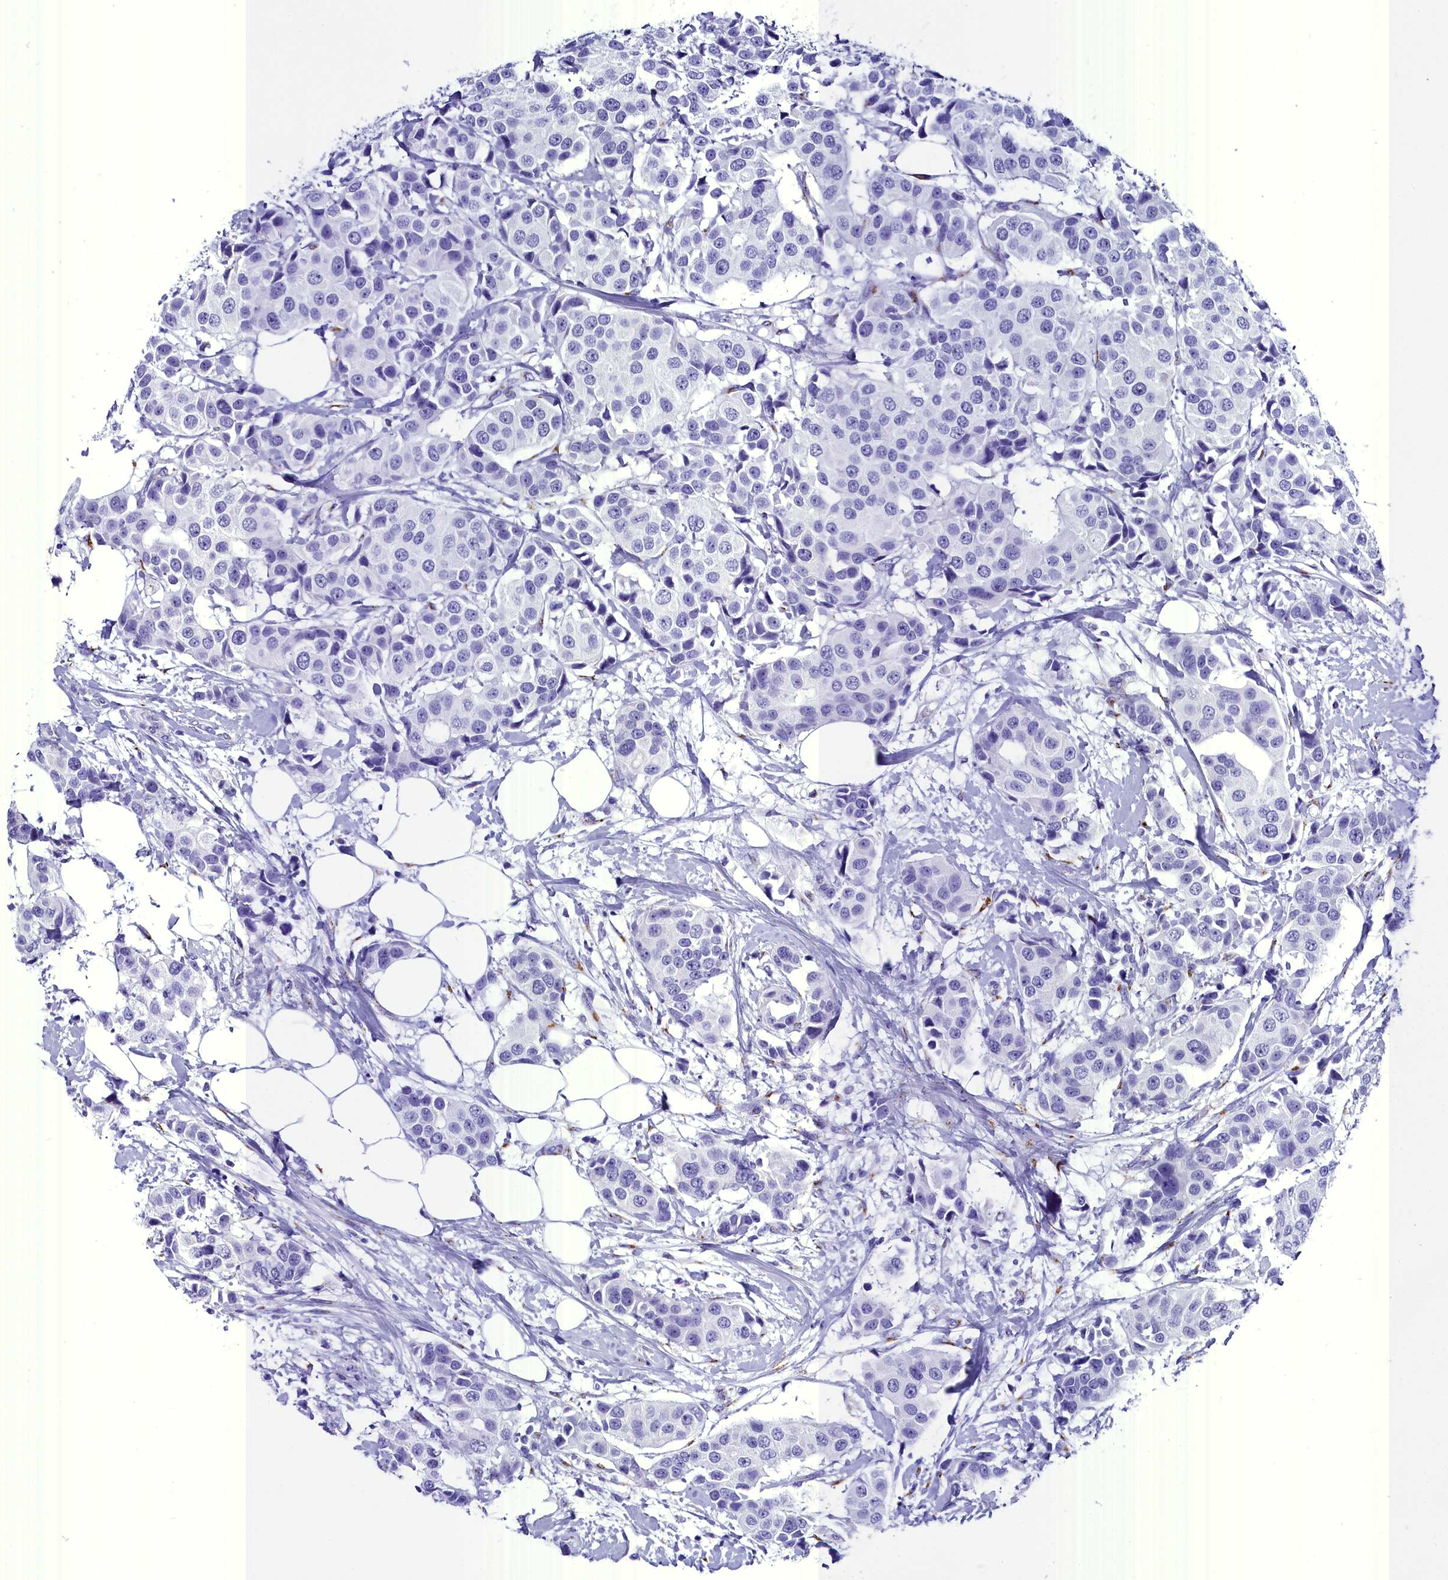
{"staining": {"intensity": "negative", "quantity": "none", "location": "none"}, "tissue": "breast cancer", "cell_type": "Tumor cells", "image_type": "cancer", "snomed": [{"axis": "morphology", "description": "Normal tissue, NOS"}, {"axis": "morphology", "description": "Duct carcinoma"}, {"axis": "topography", "description": "Breast"}], "caption": "Image shows no significant protein staining in tumor cells of infiltrating ductal carcinoma (breast).", "gene": "AP3B2", "patient": {"sex": "female", "age": 39}}